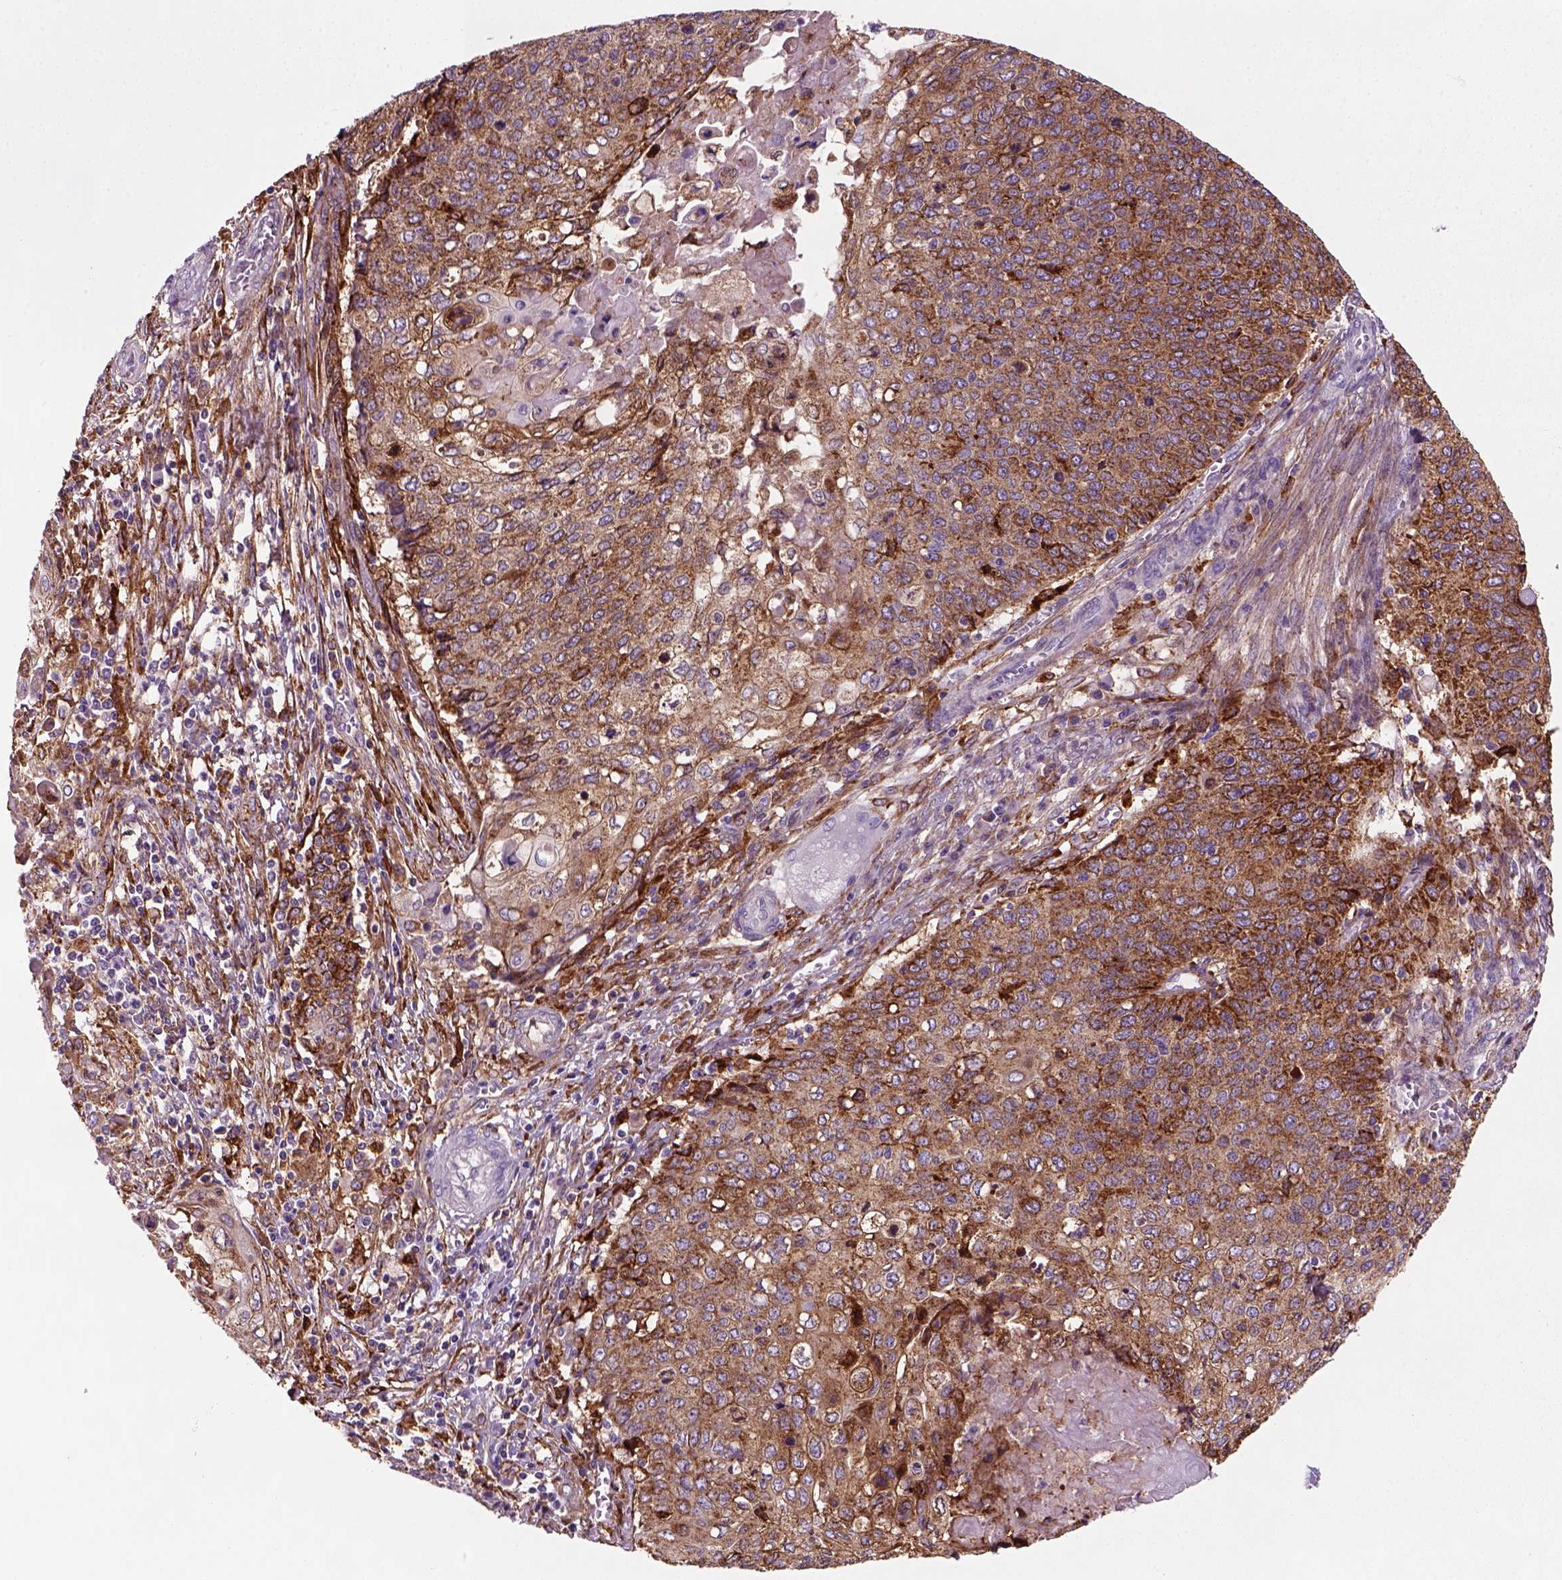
{"staining": {"intensity": "moderate", "quantity": ">75%", "location": "cytoplasmic/membranous"}, "tissue": "cervical cancer", "cell_type": "Tumor cells", "image_type": "cancer", "snomed": [{"axis": "morphology", "description": "Squamous cell carcinoma, NOS"}, {"axis": "topography", "description": "Cervix"}], "caption": "Cervical cancer stained with immunohistochemistry demonstrates moderate cytoplasmic/membranous positivity in about >75% of tumor cells.", "gene": "MARCKS", "patient": {"sex": "female", "age": 39}}